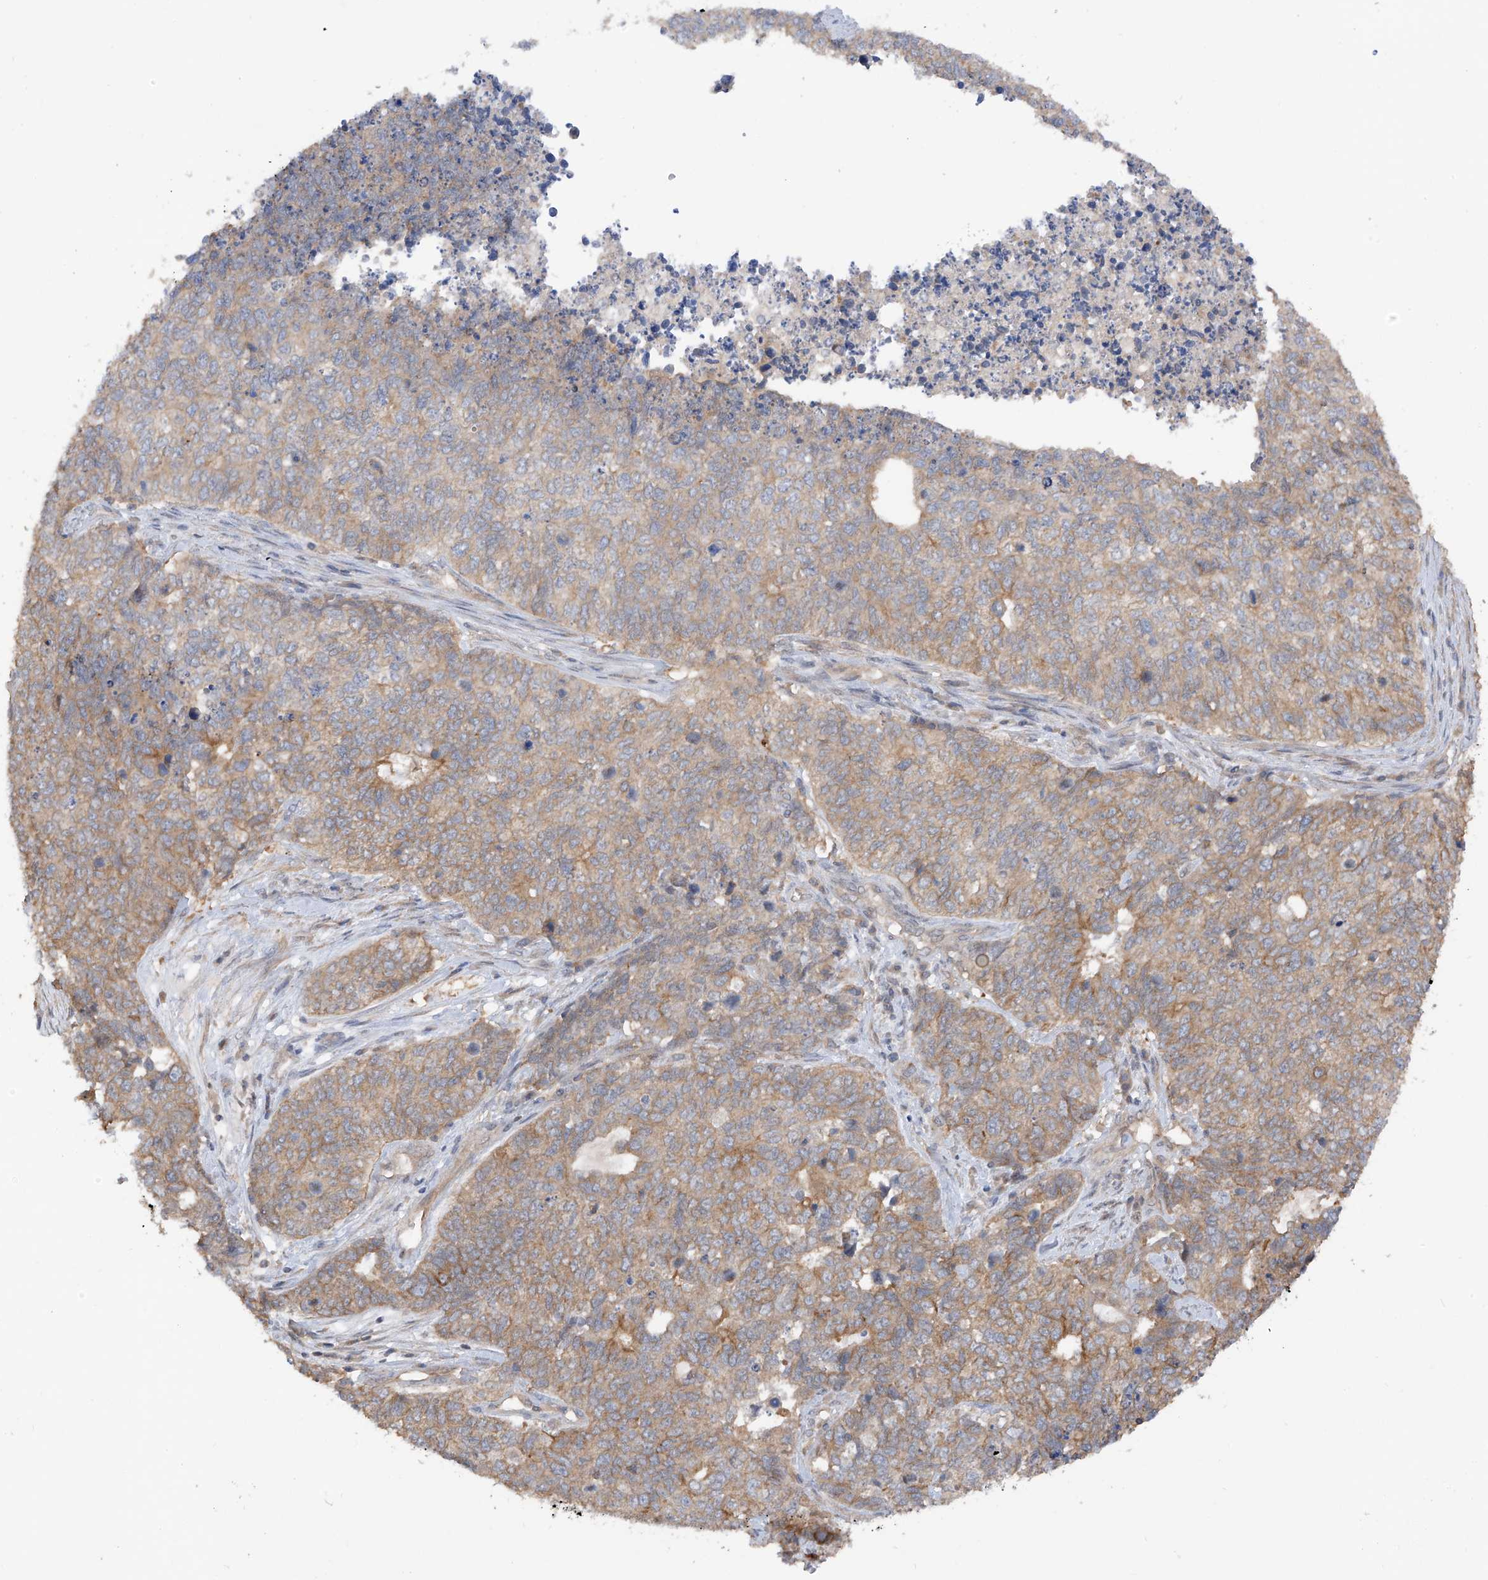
{"staining": {"intensity": "weak", "quantity": "25%-75%", "location": "cytoplasmic/membranous"}, "tissue": "cervical cancer", "cell_type": "Tumor cells", "image_type": "cancer", "snomed": [{"axis": "morphology", "description": "Squamous cell carcinoma, NOS"}, {"axis": "topography", "description": "Cervix"}], "caption": "Squamous cell carcinoma (cervical) stained with DAB (3,3'-diaminobenzidine) immunohistochemistry demonstrates low levels of weak cytoplasmic/membranous staining in about 25%-75% of tumor cells. (IHC, brightfield microscopy, high magnification).", "gene": "RPAIN", "patient": {"sex": "female", "age": 63}}